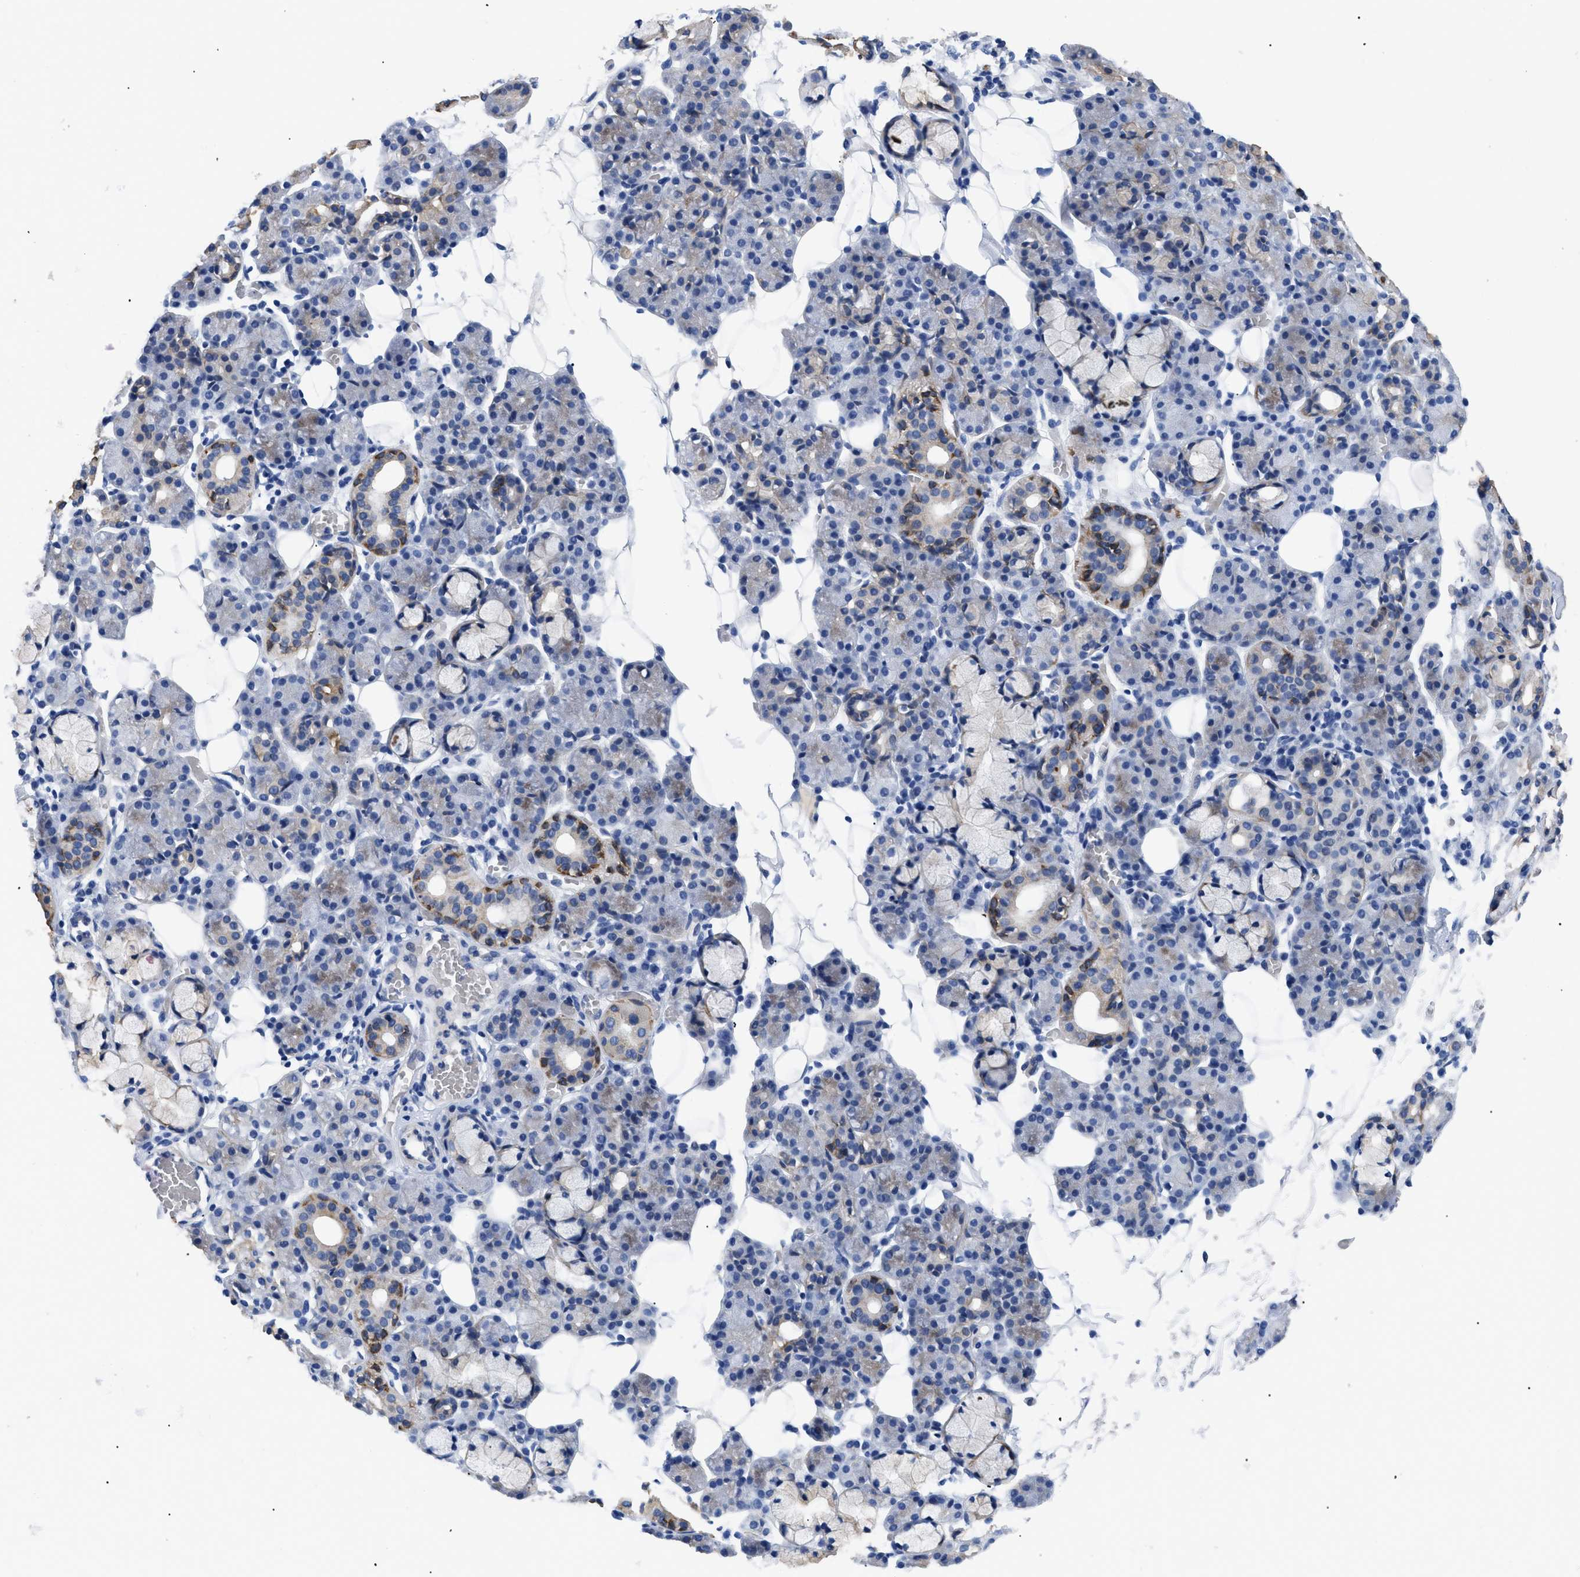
{"staining": {"intensity": "strong", "quantity": "<25%", "location": "cytoplasmic/membranous"}, "tissue": "salivary gland", "cell_type": "Glandular cells", "image_type": "normal", "snomed": [{"axis": "morphology", "description": "Normal tissue, NOS"}, {"axis": "topography", "description": "Salivary gland"}], "caption": "The micrograph reveals a brown stain indicating the presence of a protein in the cytoplasmic/membranous of glandular cells in salivary gland. The staining was performed using DAB to visualize the protein expression in brown, while the nuclei were stained in blue with hematoxylin (Magnification: 20x).", "gene": "TMEM68", "patient": {"sex": "male", "age": 63}}